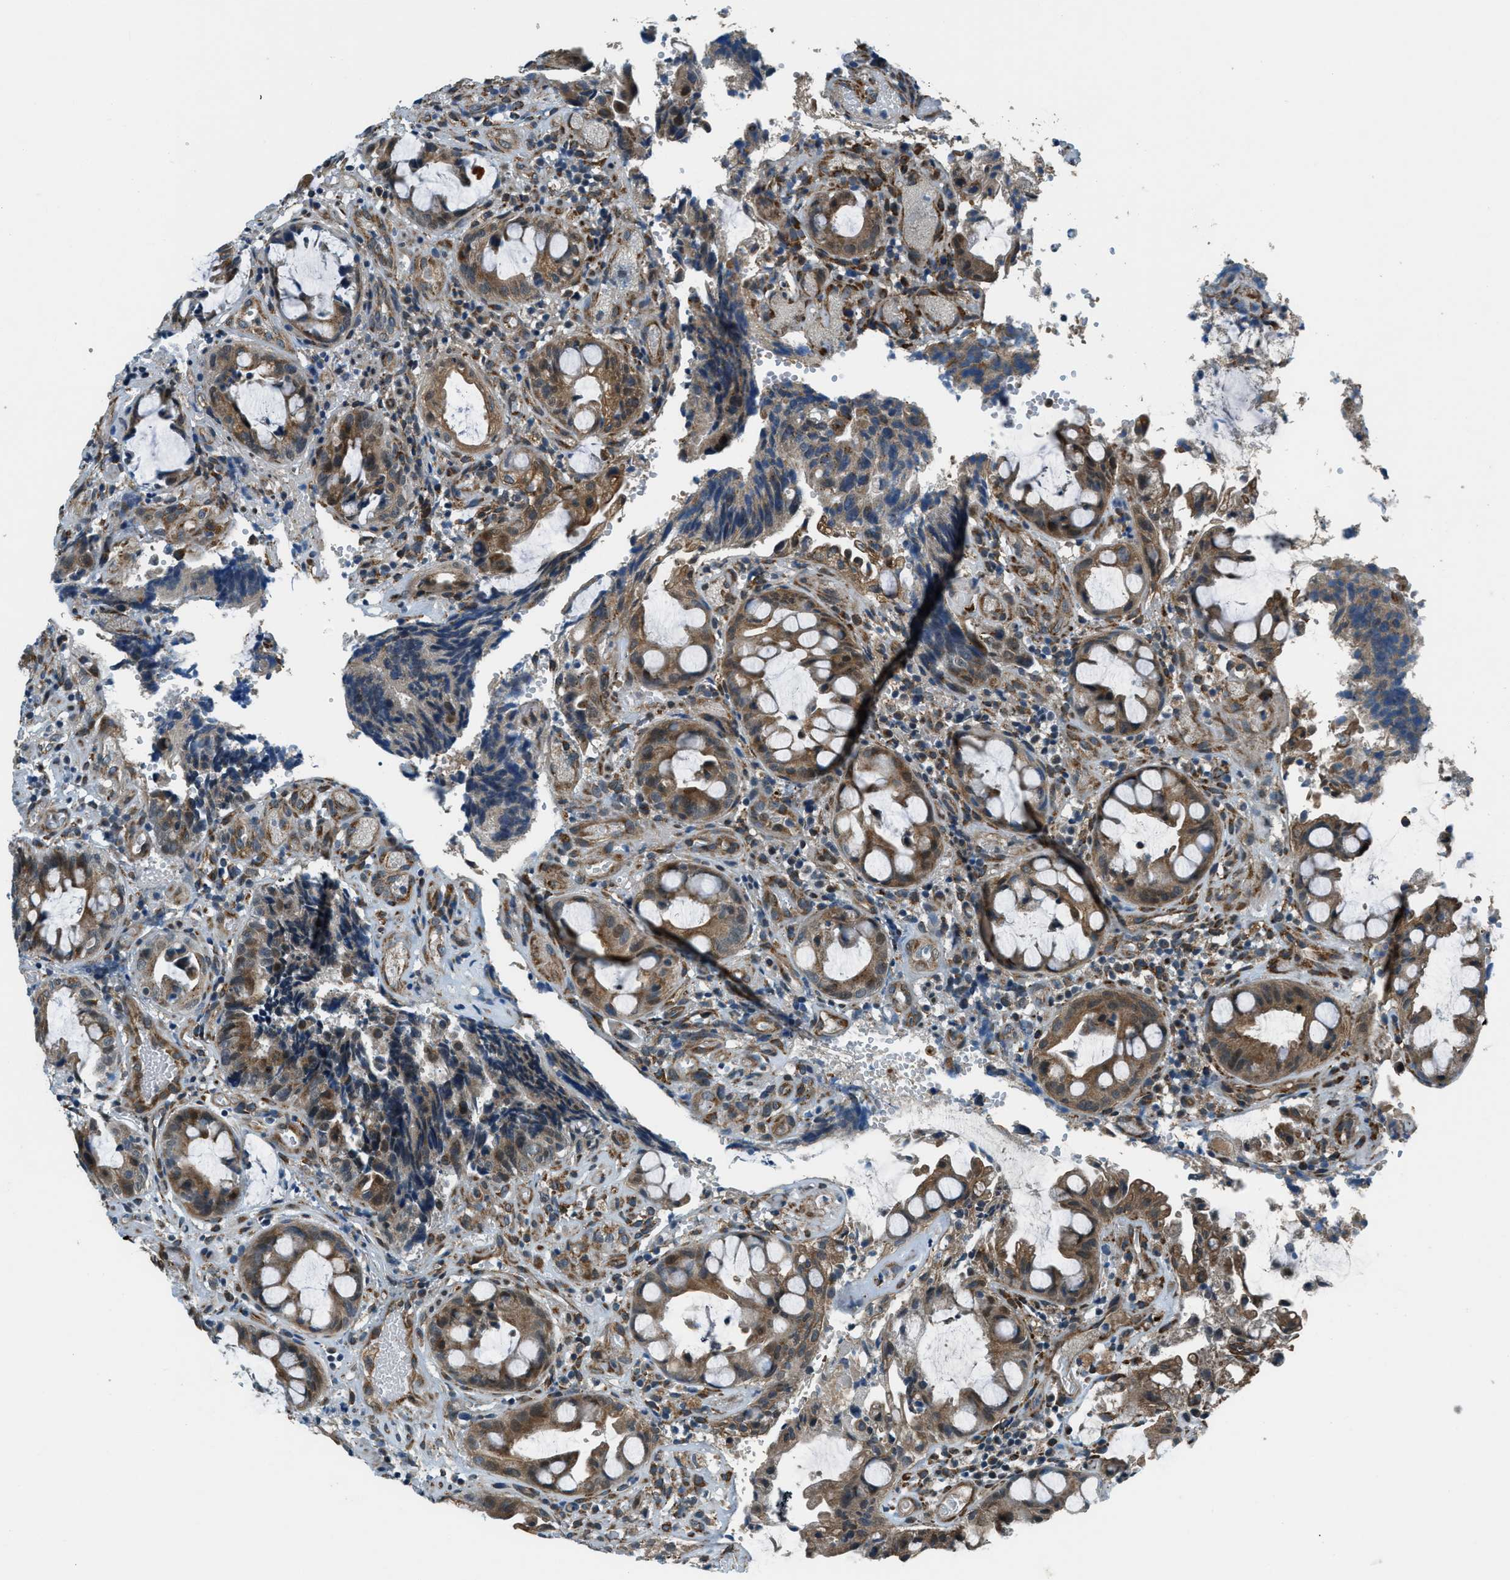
{"staining": {"intensity": "moderate", "quantity": ">75%", "location": "cytoplasmic/membranous"}, "tissue": "colorectal cancer", "cell_type": "Tumor cells", "image_type": "cancer", "snomed": [{"axis": "morphology", "description": "Adenocarcinoma, NOS"}, {"axis": "topography", "description": "Colon"}], "caption": "Protein expression analysis of colorectal adenocarcinoma reveals moderate cytoplasmic/membranous expression in about >75% of tumor cells.", "gene": "GINM1", "patient": {"sex": "female", "age": 57}}